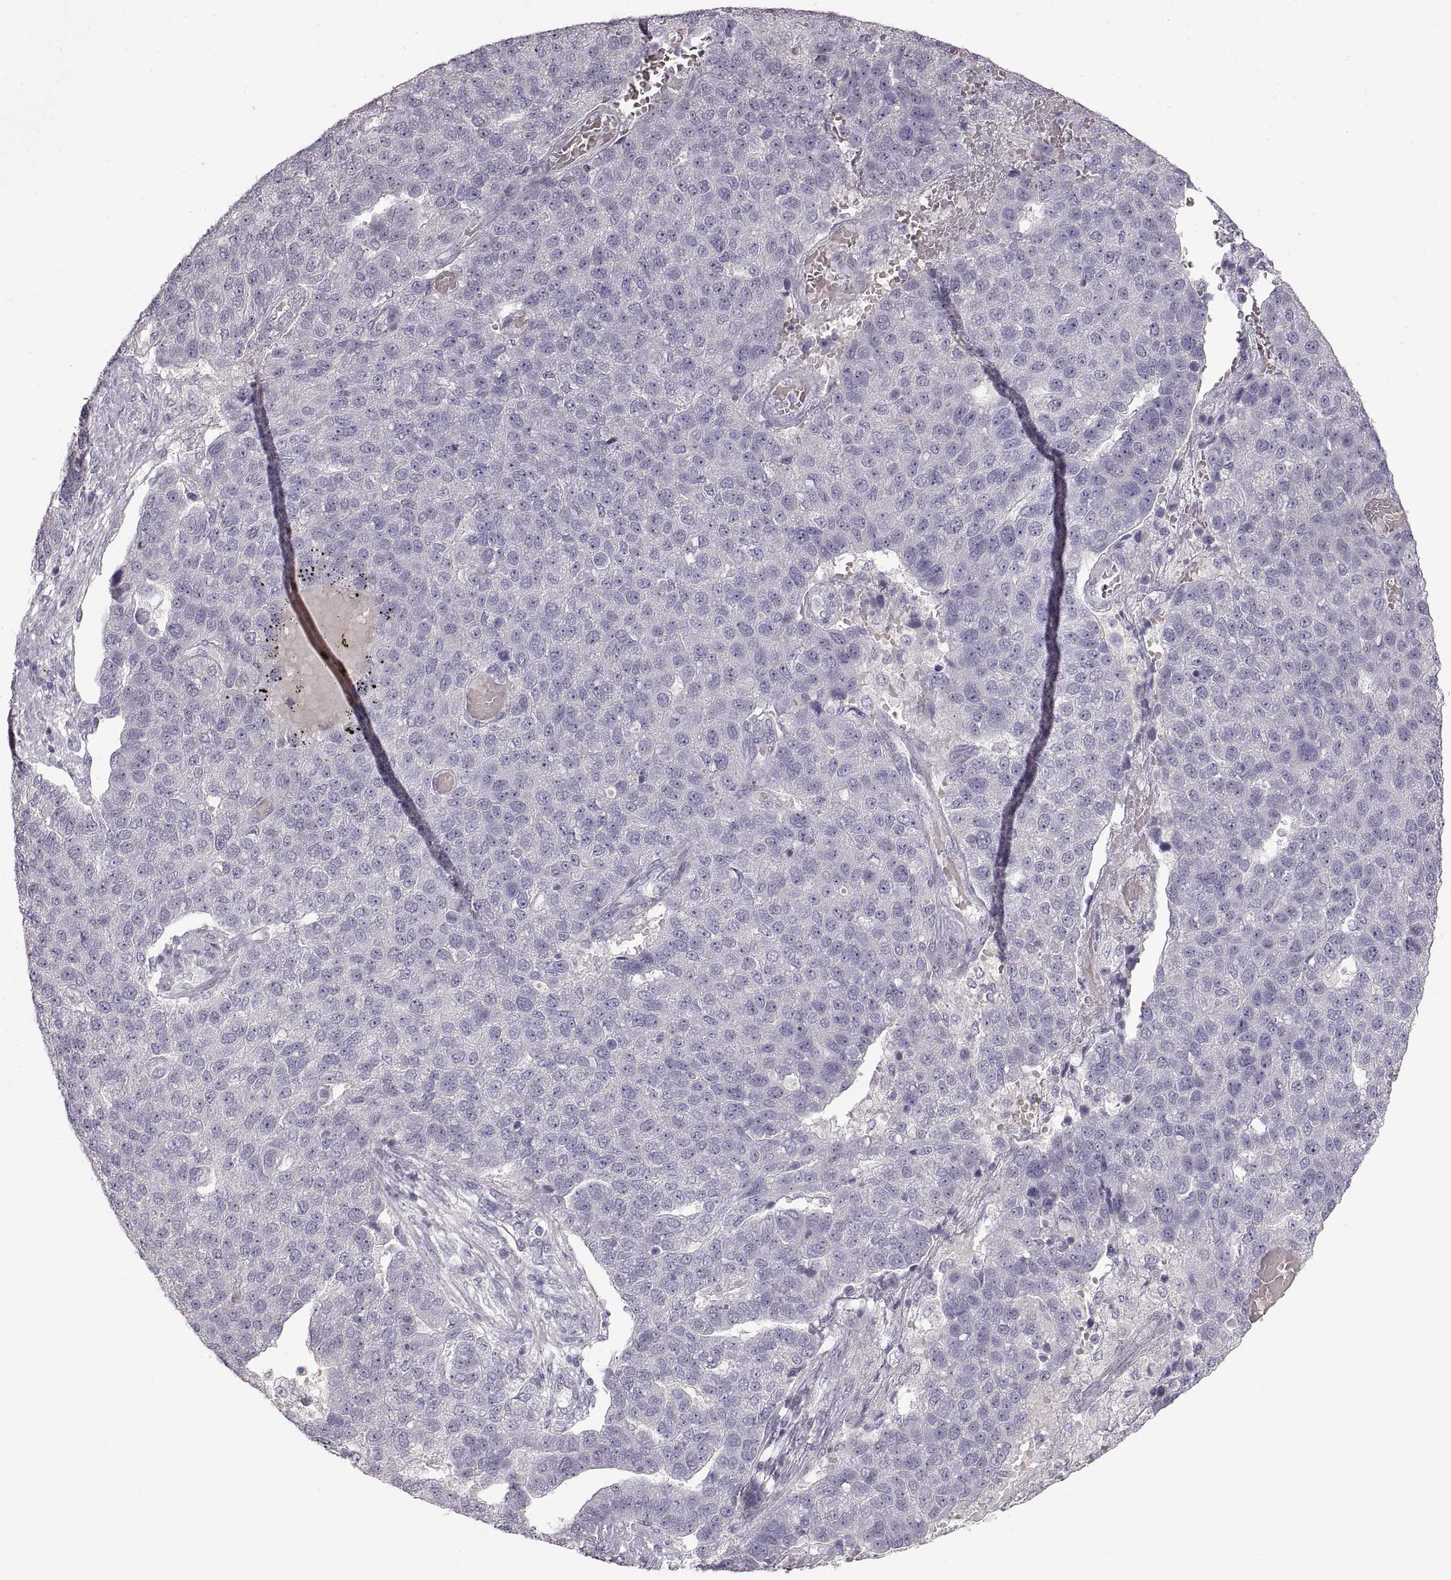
{"staining": {"intensity": "negative", "quantity": "none", "location": "none"}, "tissue": "pancreatic cancer", "cell_type": "Tumor cells", "image_type": "cancer", "snomed": [{"axis": "morphology", "description": "Adenocarcinoma, NOS"}, {"axis": "topography", "description": "Pancreas"}], "caption": "The histopathology image demonstrates no significant expression in tumor cells of pancreatic adenocarcinoma.", "gene": "PCSK2", "patient": {"sex": "female", "age": 61}}